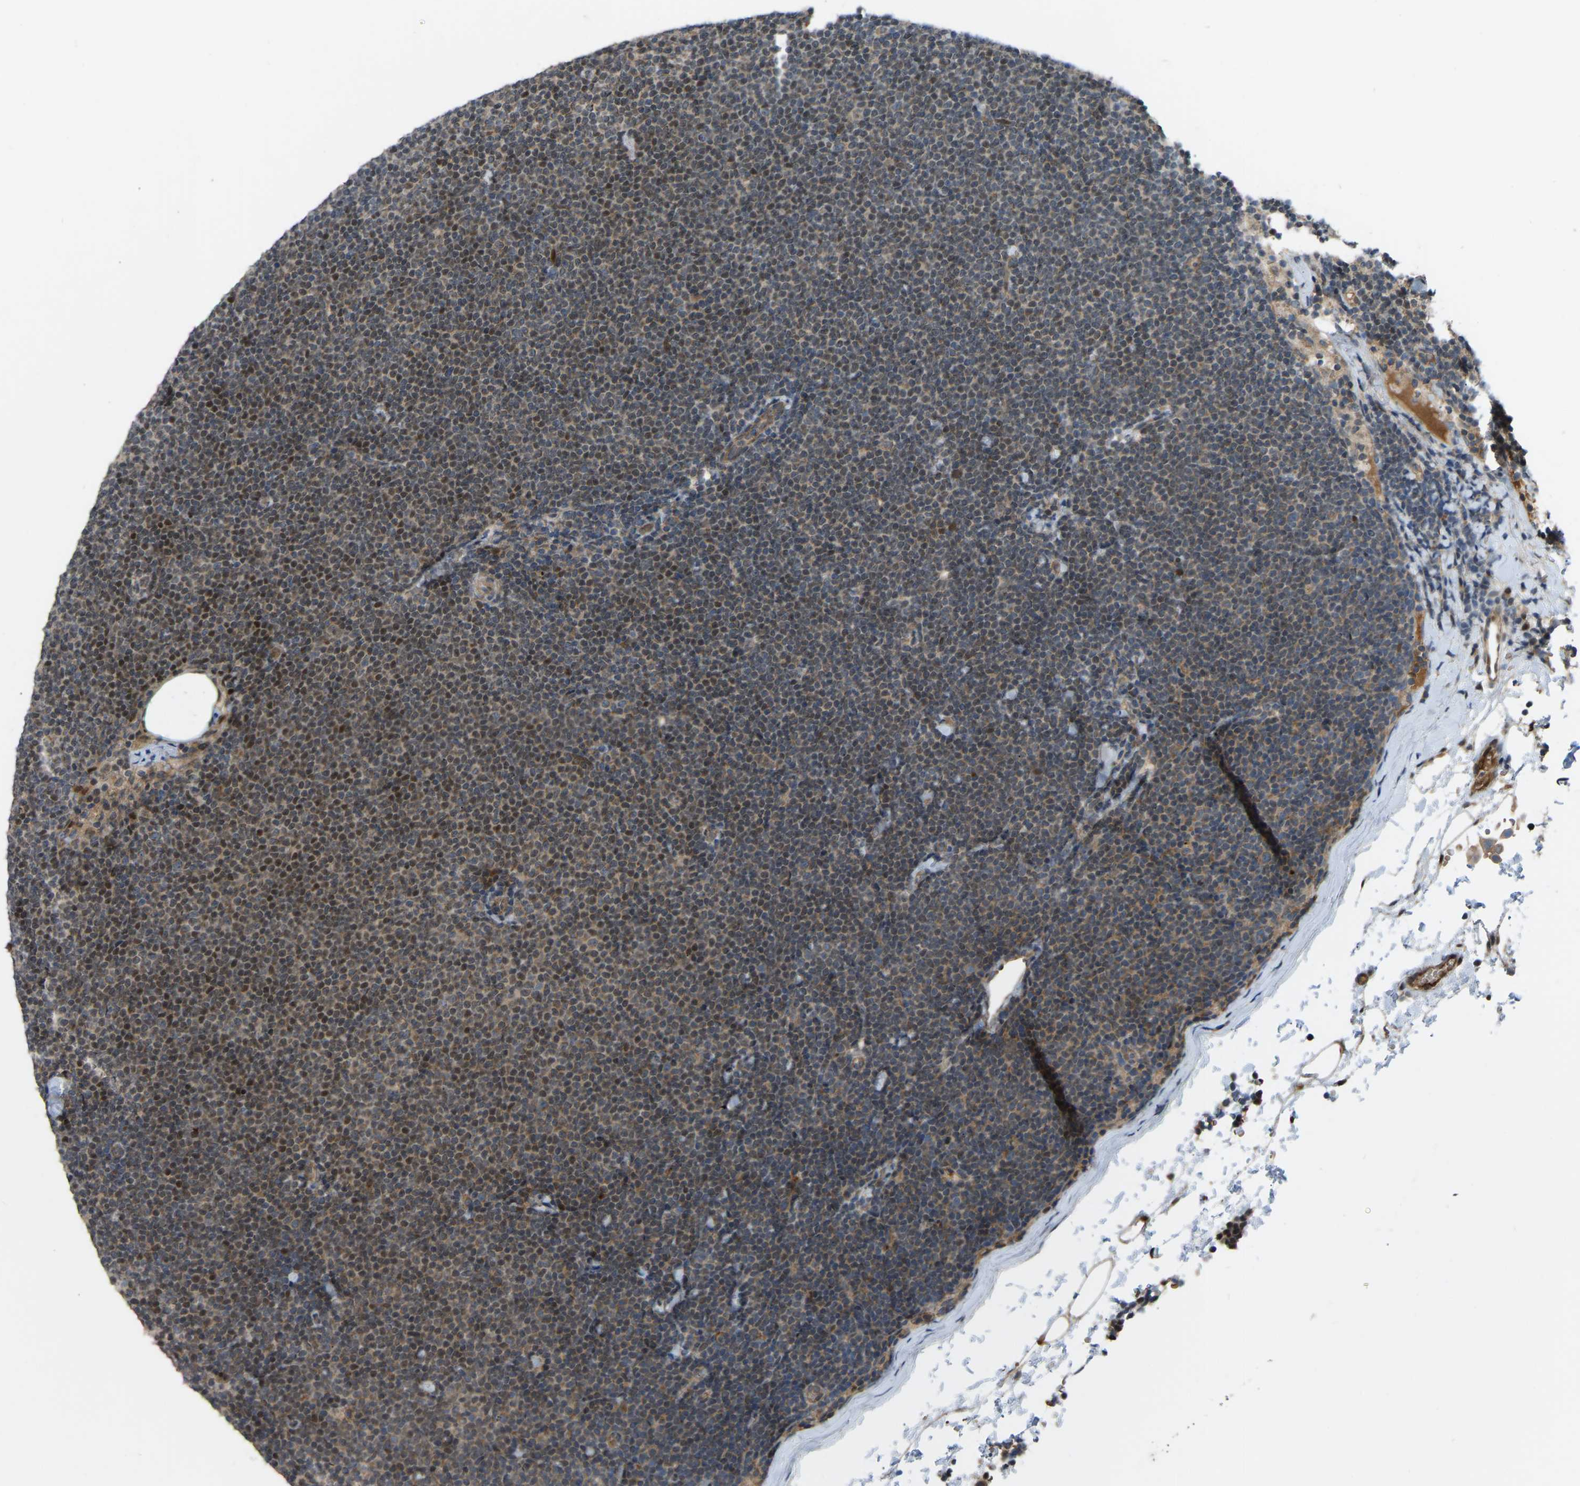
{"staining": {"intensity": "moderate", "quantity": ">75%", "location": "cytoplasmic/membranous,nuclear"}, "tissue": "lymphoma", "cell_type": "Tumor cells", "image_type": "cancer", "snomed": [{"axis": "morphology", "description": "Malignant lymphoma, non-Hodgkin's type, Low grade"}, {"axis": "topography", "description": "Lymph node"}], "caption": "This histopathology image exhibits immunohistochemistry staining of human lymphoma, with medium moderate cytoplasmic/membranous and nuclear expression in about >75% of tumor cells.", "gene": "C21orf91", "patient": {"sex": "female", "age": 53}}